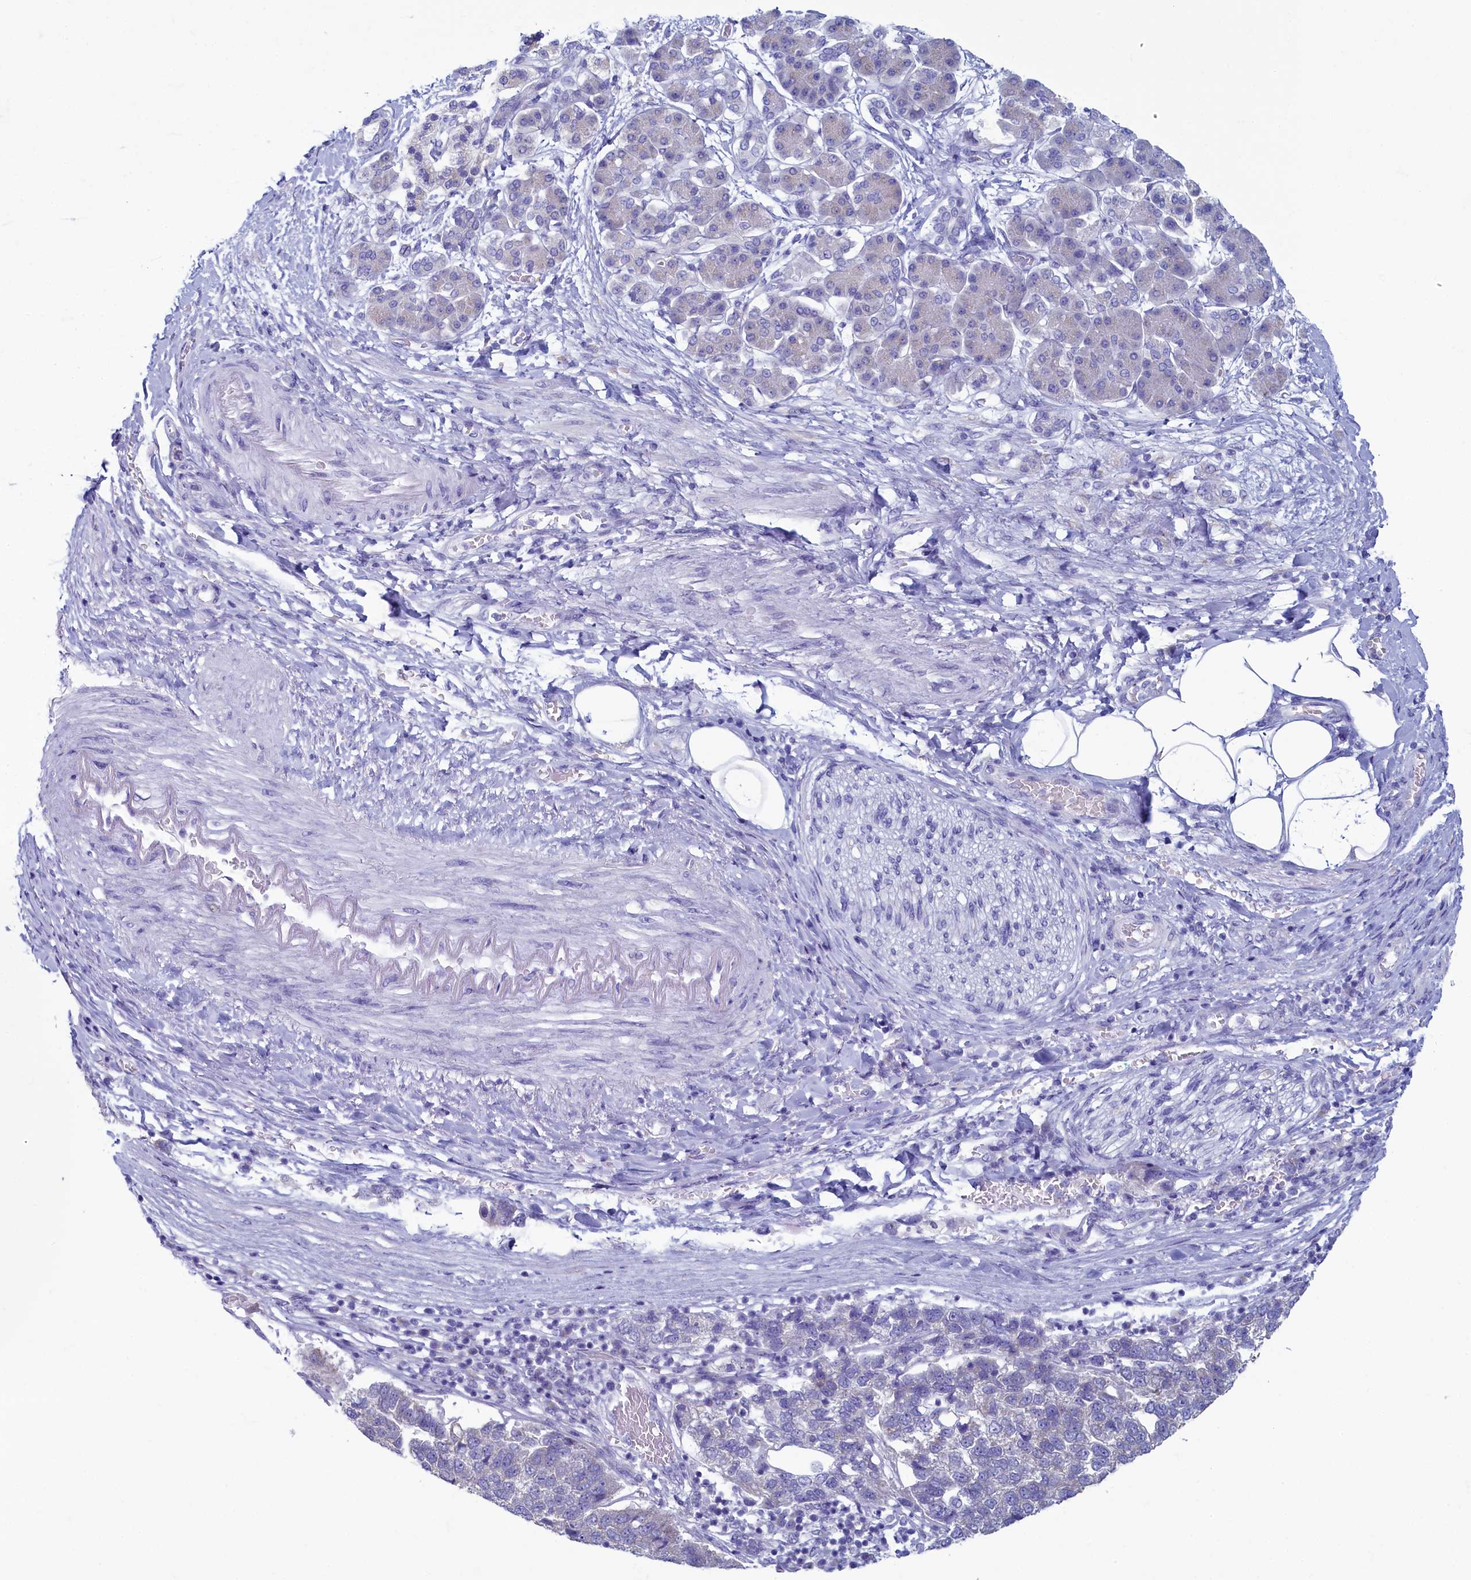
{"staining": {"intensity": "negative", "quantity": "none", "location": "none"}, "tissue": "pancreatic cancer", "cell_type": "Tumor cells", "image_type": "cancer", "snomed": [{"axis": "morphology", "description": "Adenocarcinoma, NOS"}, {"axis": "topography", "description": "Pancreas"}], "caption": "This is a photomicrograph of IHC staining of pancreatic cancer (adenocarcinoma), which shows no positivity in tumor cells.", "gene": "SKA3", "patient": {"sex": "female", "age": 61}}